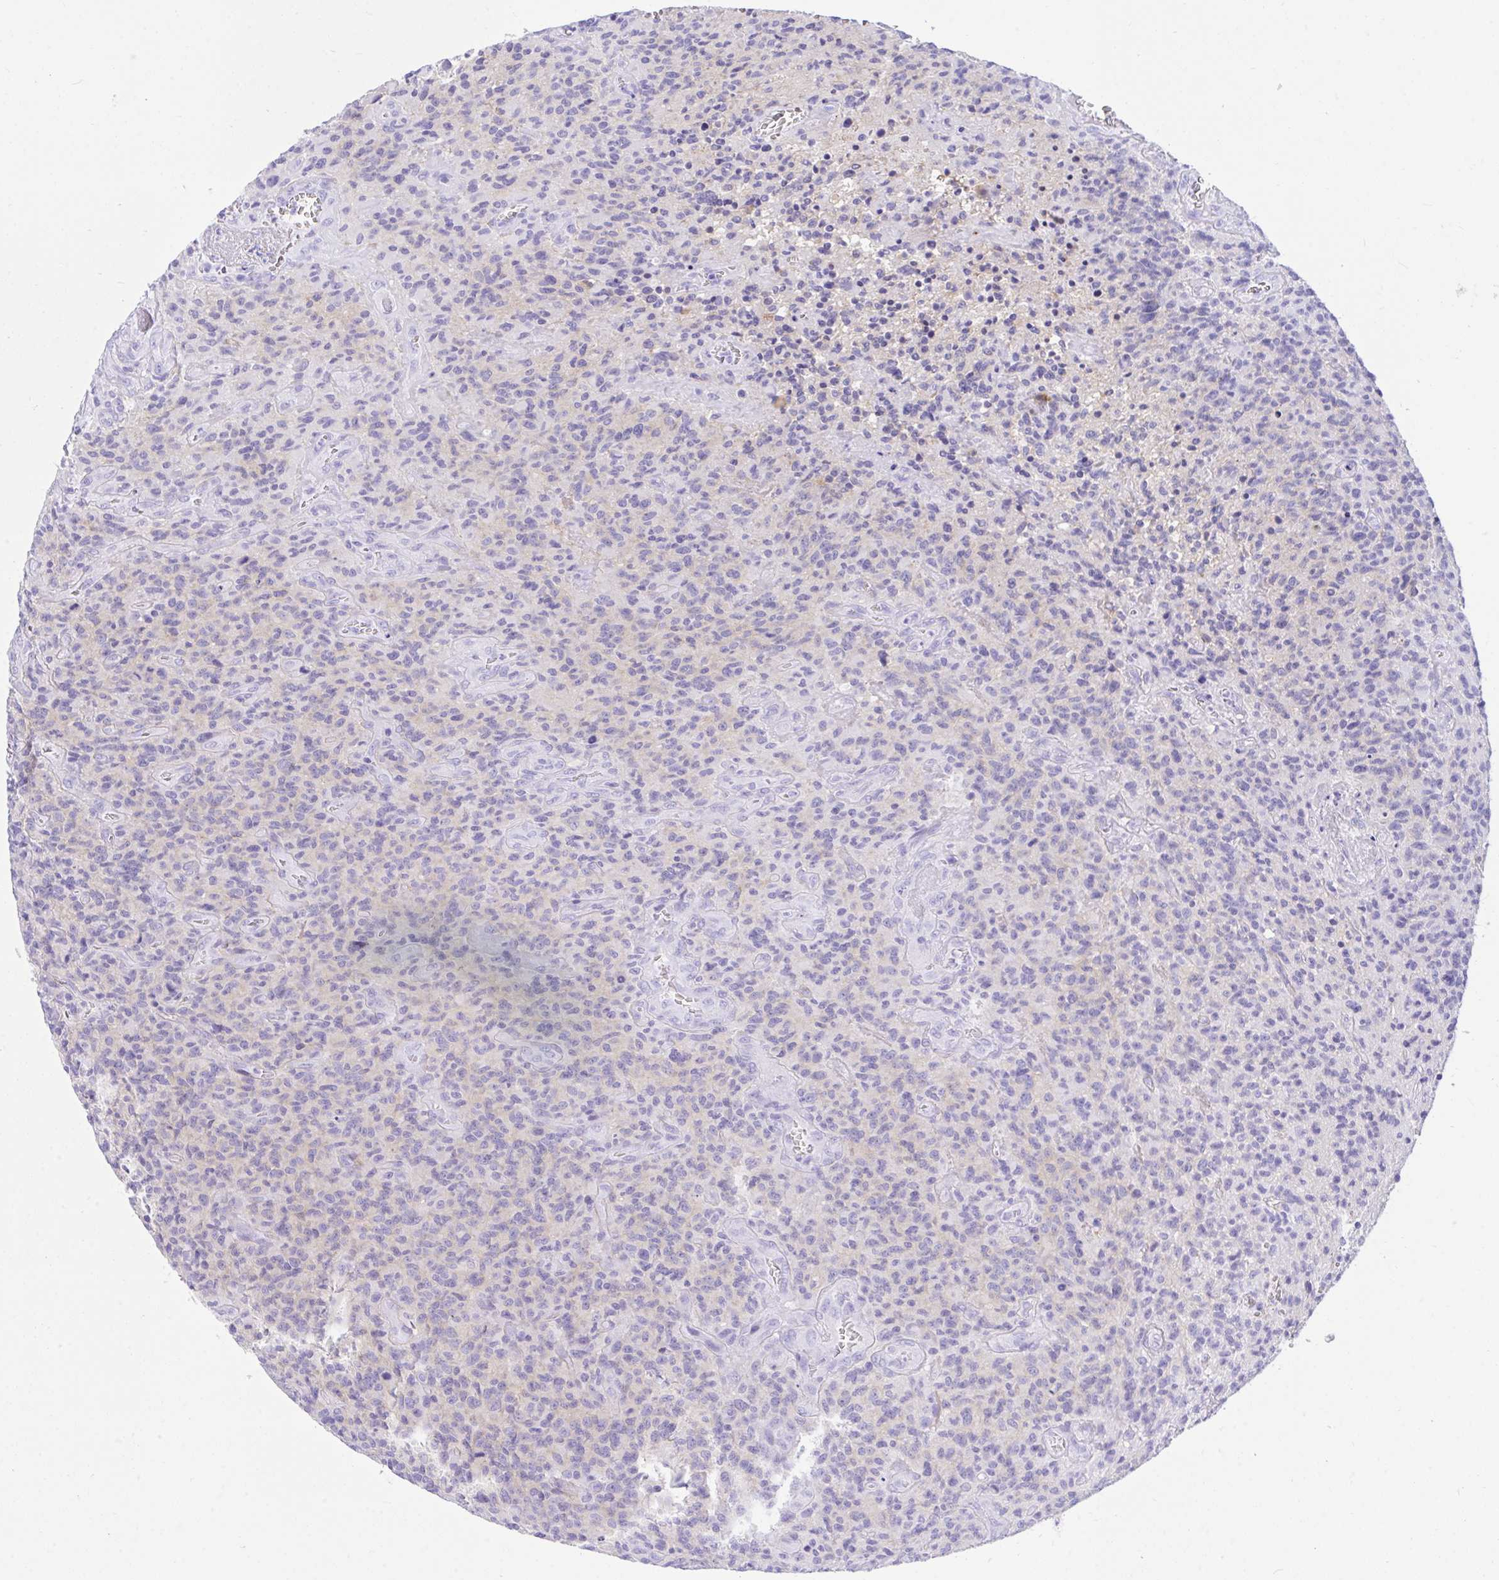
{"staining": {"intensity": "negative", "quantity": "none", "location": "none"}, "tissue": "glioma", "cell_type": "Tumor cells", "image_type": "cancer", "snomed": [{"axis": "morphology", "description": "Glioma, malignant, High grade"}, {"axis": "topography", "description": "Brain"}], "caption": "High power microscopy histopathology image of an immunohistochemistry (IHC) micrograph of glioma, revealing no significant staining in tumor cells. (Stains: DAB (3,3'-diaminobenzidine) immunohistochemistry (IHC) with hematoxylin counter stain, Microscopy: brightfield microscopy at high magnification).", "gene": "TLN2", "patient": {"sex": "male", "age": 76}}